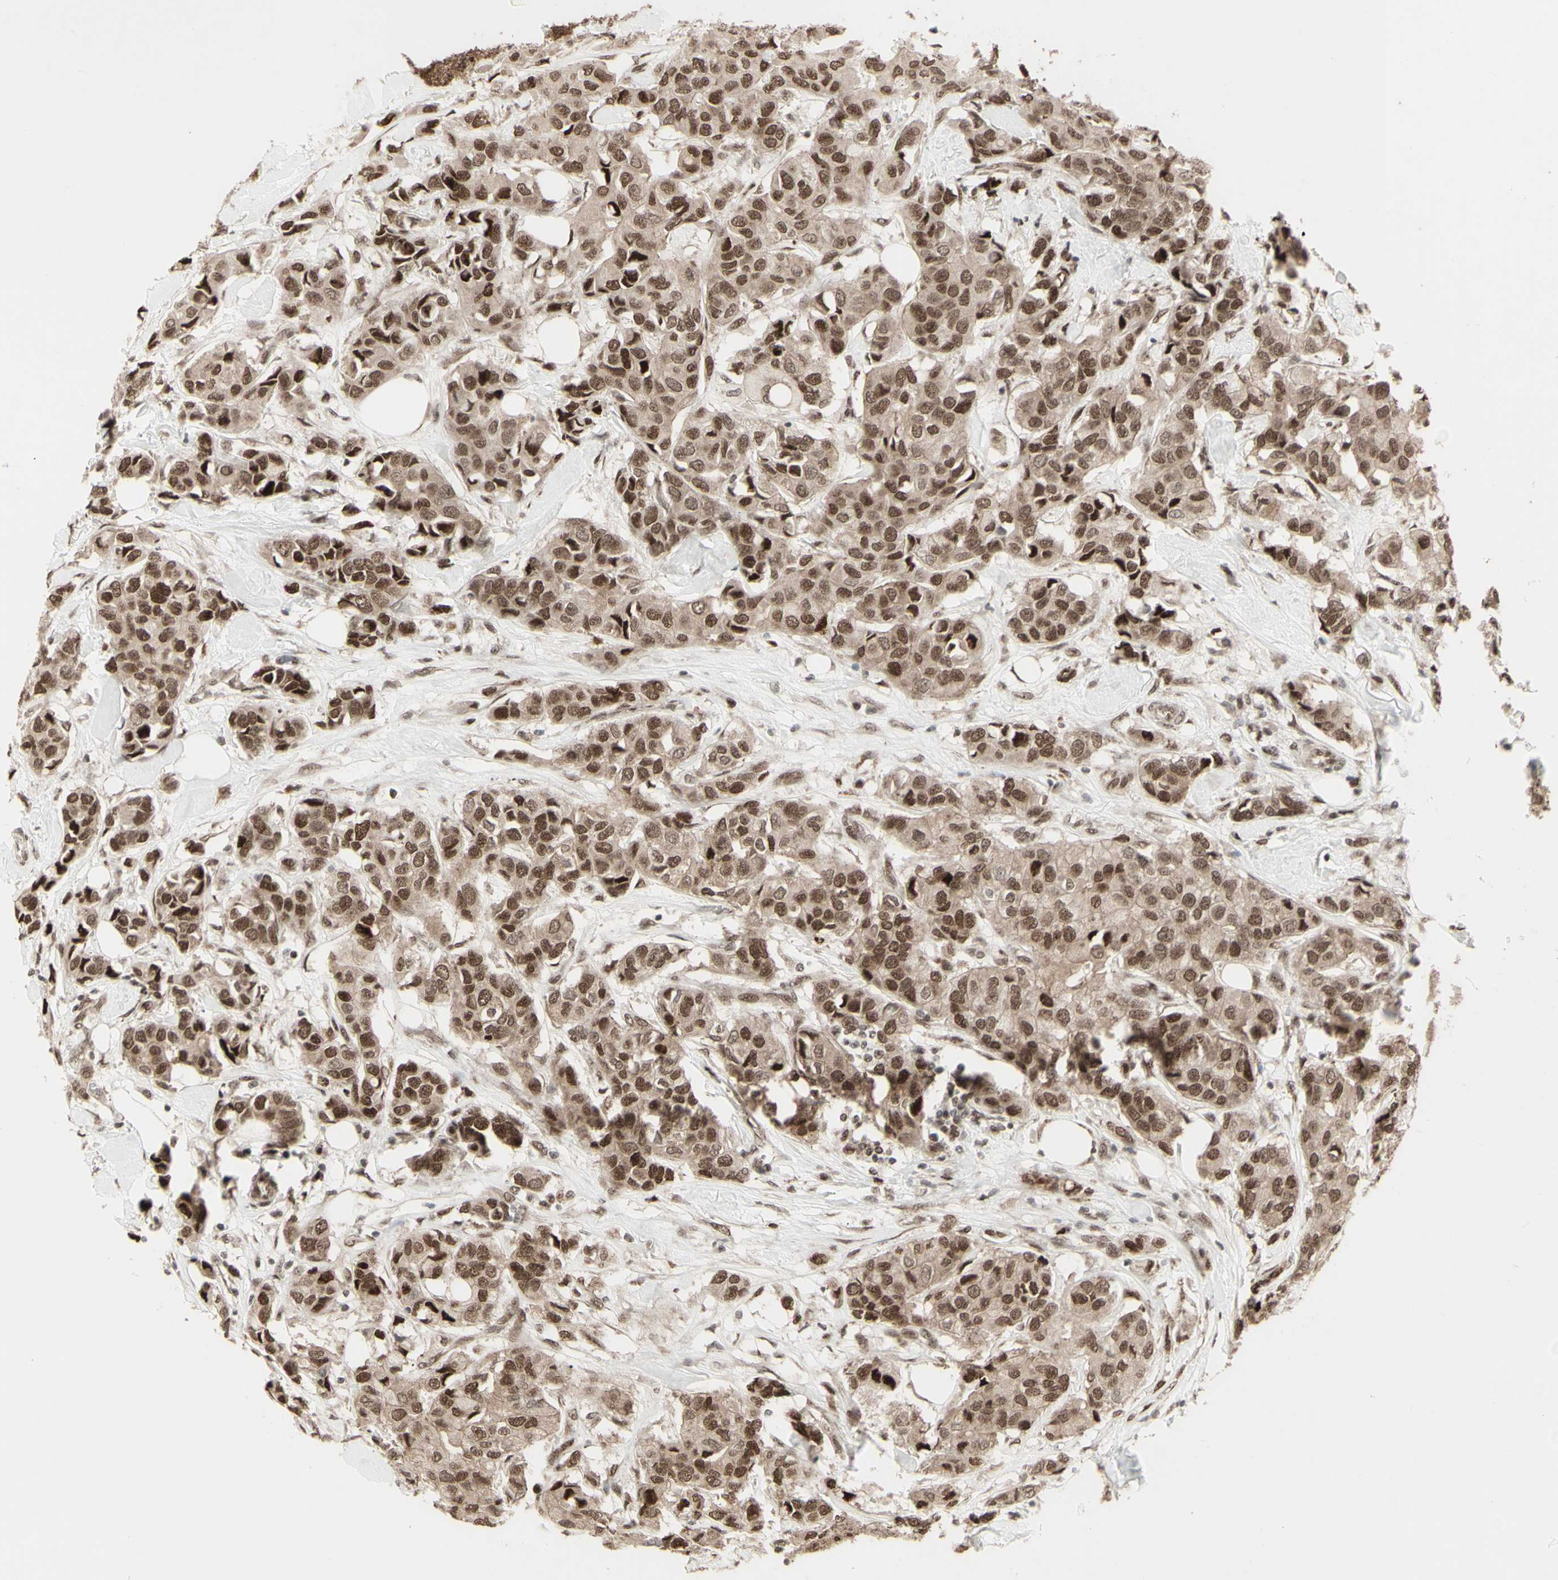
{"staining": {"intensity": "moderate", "quantity": ">75%", "location": "cytoplasmic/membranous,nuclear"}, "tissue": "breast cancer", "cell_type": "Tumor cells", "image_type": "cancer", "snomed": [{"axis": "morphology", "description": "Duct carcinoma"}, {"axis": "topography", "description": "Breast"}], "caption": "Breast cancer (invasive ductal carcinoma) stained for a protein (brown) demonstrates moderate cytoplasmic/membranous and nuclear positive staining in approximately >75% of tumor cells.", "gene": "CBX1", "patient": {"sex": "female", "age": 80}}